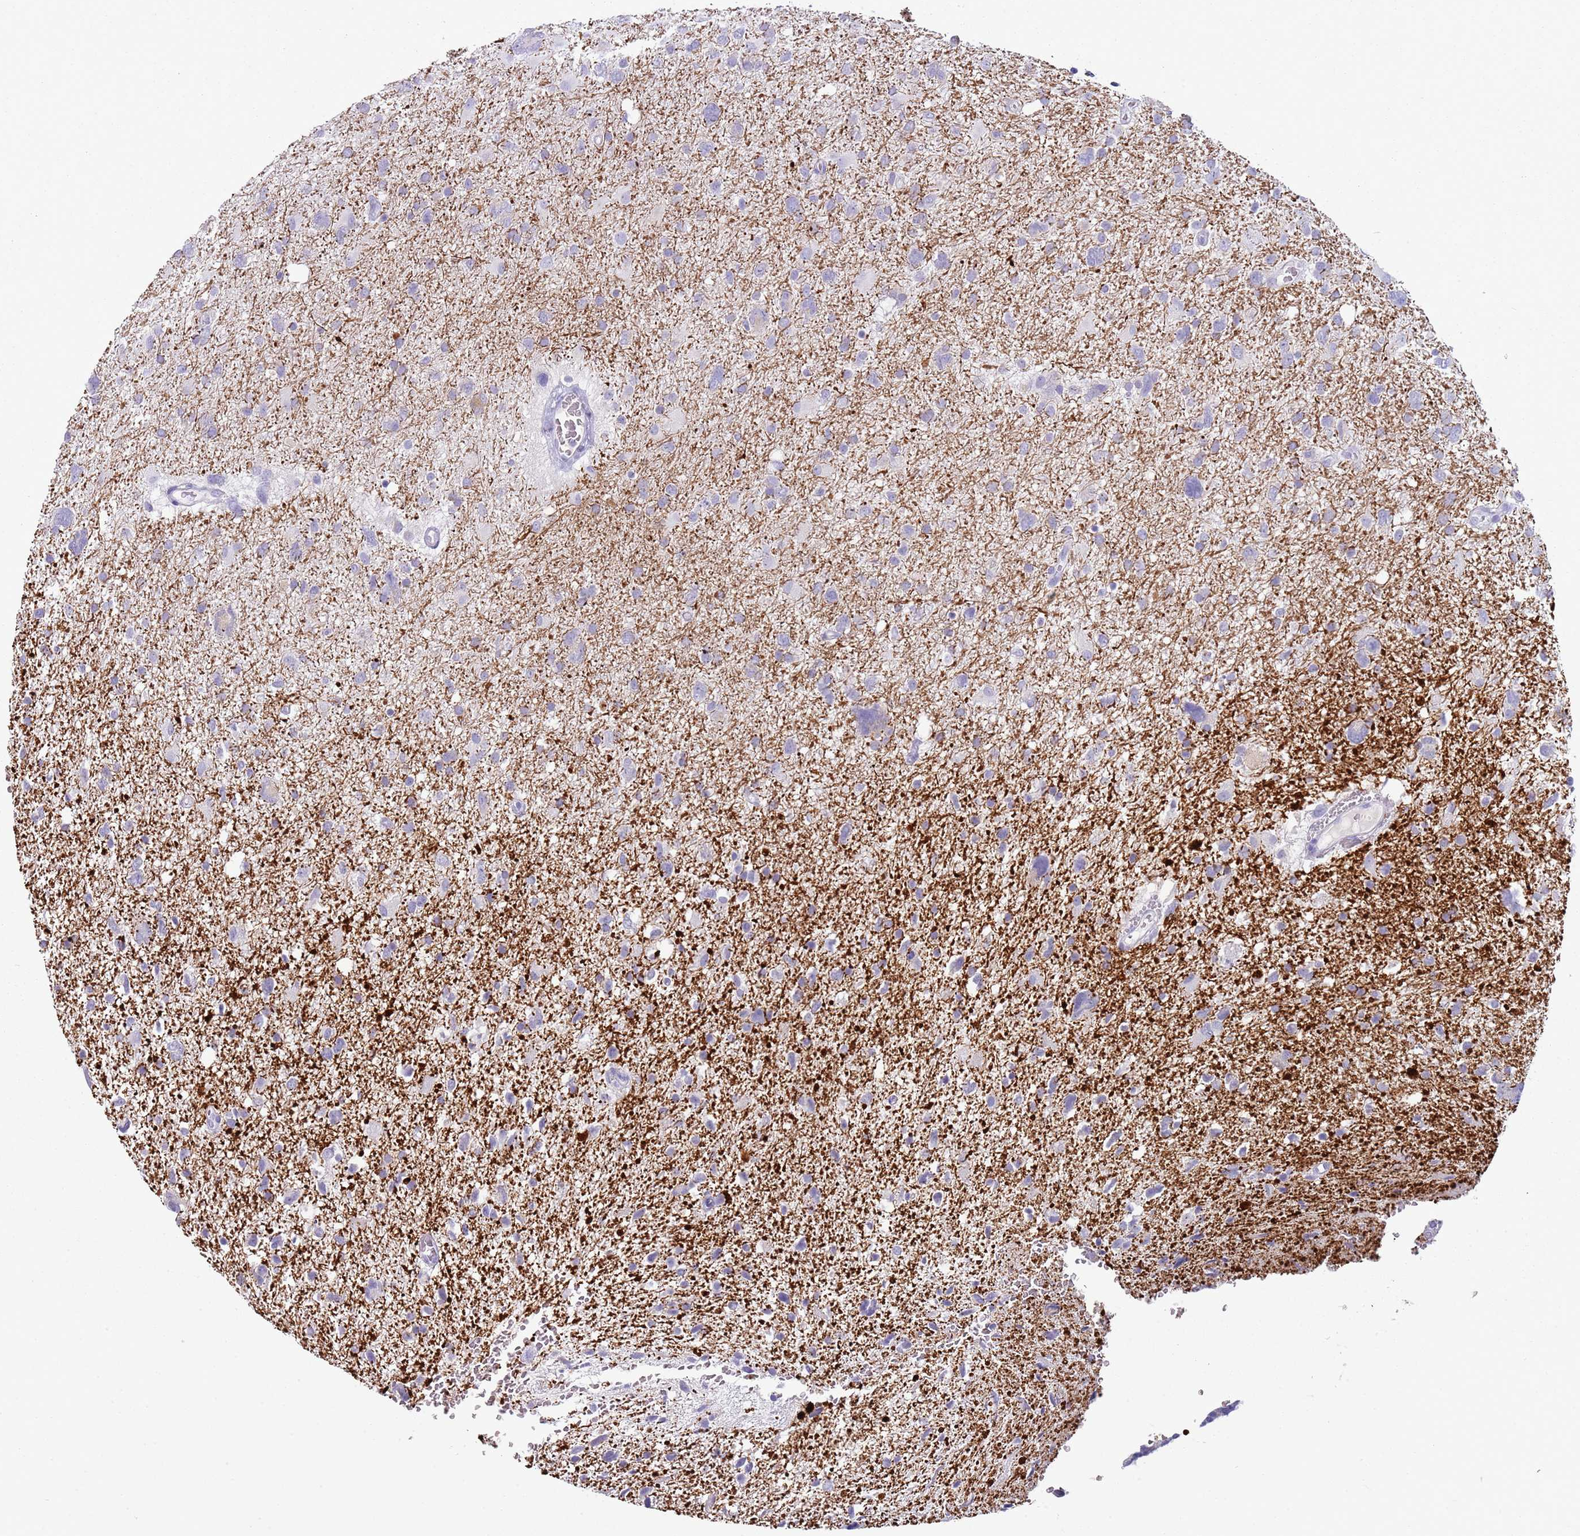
{"staining": {"intensity": "negative", "quantity": "none", "location": "none"}, "tissue": "glioma", "cell_type": "Tumor cells", "image_type": "cancer", "snomed": [{"axis": "morphology", "description": "Glioma, malignant, High grade"}, {"axis": "topography", "description": "Brain"}], "caption": "An immunohistochemistry (IHC) photomicrograph of high-grade glioma (malignant) is shown. There is no staining in tumor cells of high-grade glioma (malignant).", "gene": "NBPF20", "patient": {"sex": "male", "age": 61}}